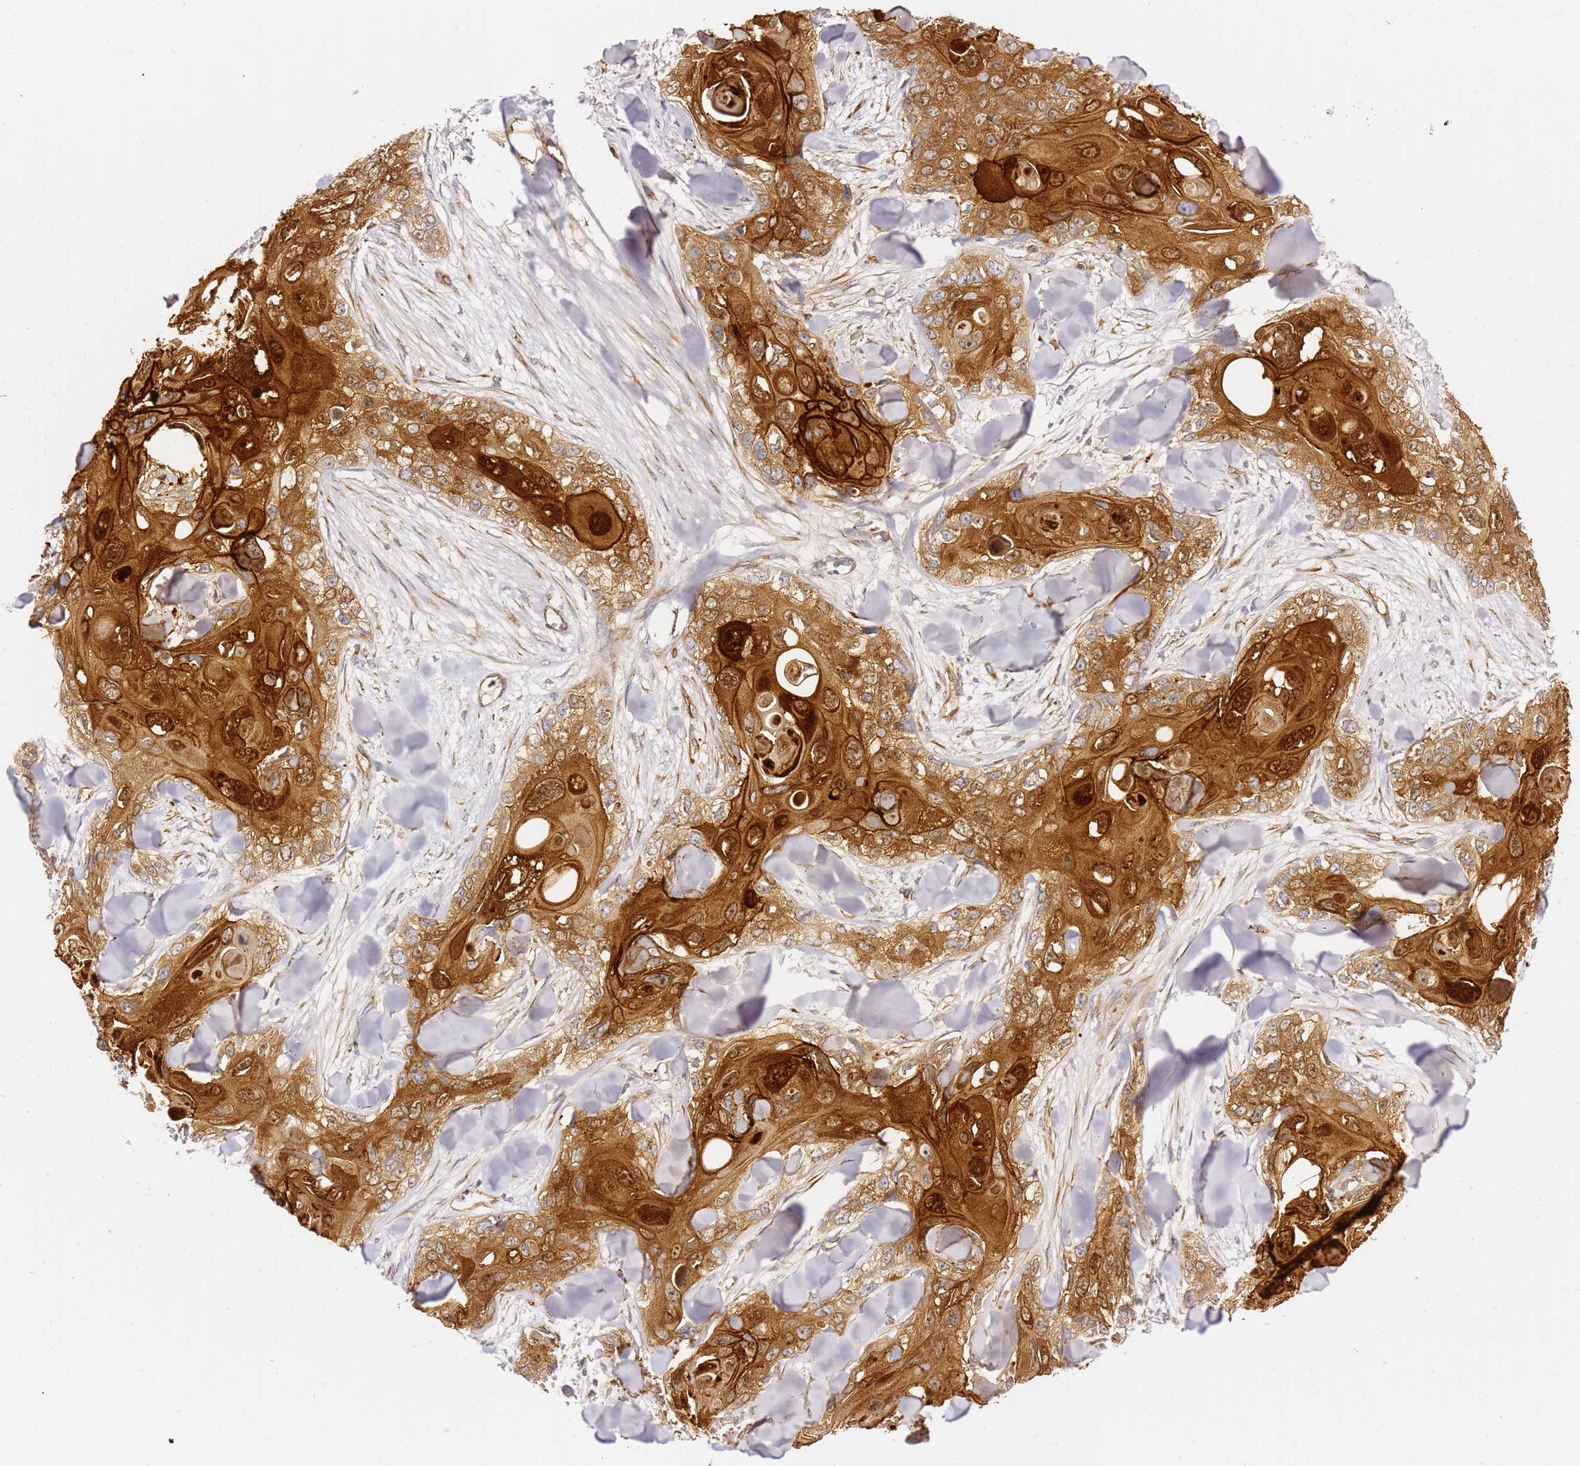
{"staining": {"intensity": "strong", "quantity": ">75%", "location": "cytoplasmic/membranous,nuclear"}, "tissue": "skin cancer", "cell_type": "Tumor cells", "image_type": "cancer", "snomed": [{"axis": "morphology", "description": "Normal tissue, NOS"}, {"axis": "morphology", "description": "Squamous cell carcinoma, NOS"}, {"axis": "topography", "description": "Skin"}], "caption": "A high-resolution histopathology image shows immunohistochemistry staining of skin cancer, which shows strong cytoplasmic/membranous and nuclear expression in approximately >75% of tumor cells. The staining was performed using DAB to visualize the protein expression in brown, while the nuclei were stained in blue with hematoxylin (Magnification: 20x).", "gene": "KIF7", "patient": {"sex": "male", "age": 72}}